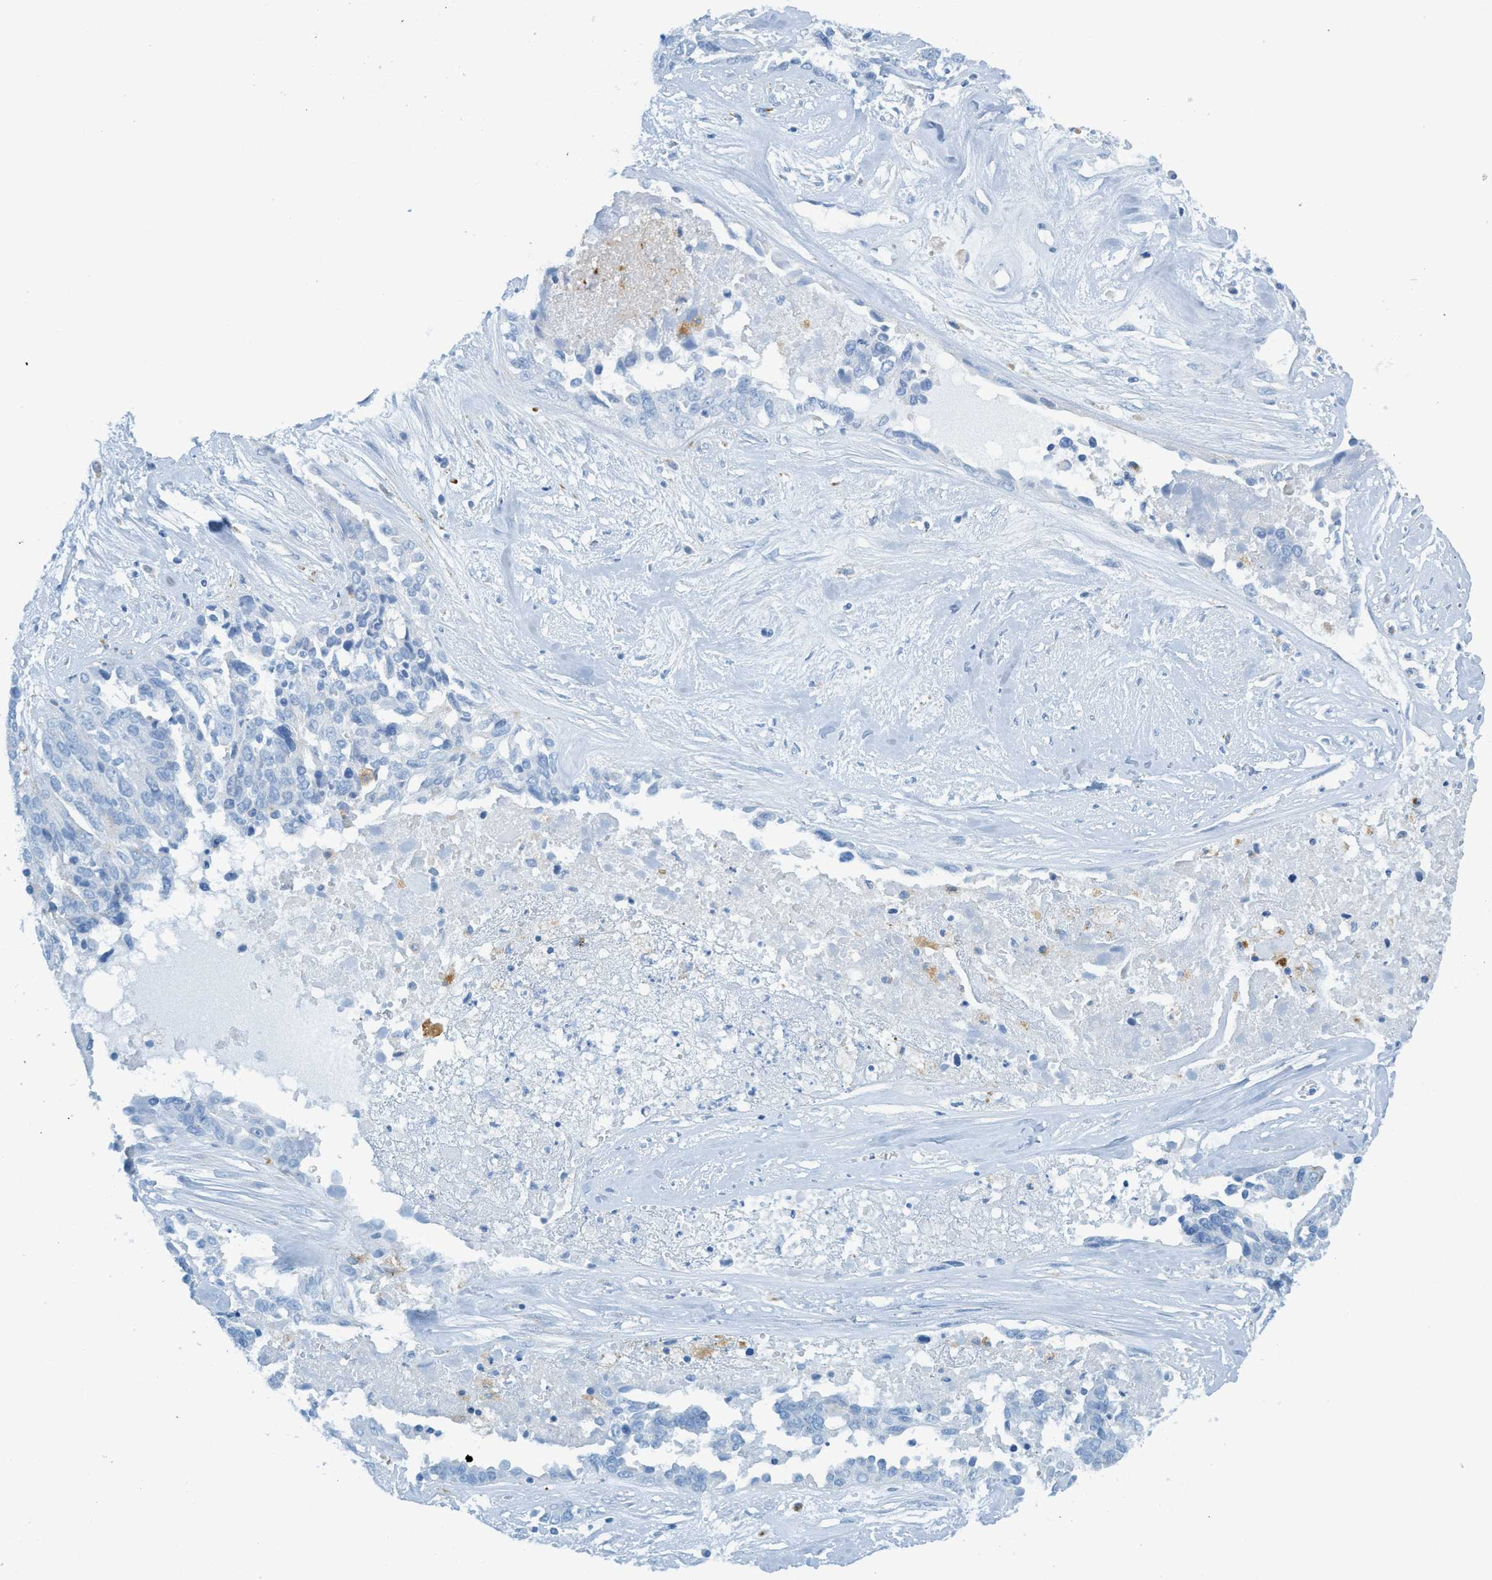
{"staining": {"intensity": "negative", "quantity": "none", "location": "none"}, "tissue": "ovarian cancer", "cell_type": "Tumor cells", "image_type": "cancer", "snomed": [{"axis": "morphology", "description": "Cystadenocarcinoma, serous, NOS"}, {"axis": "topography", "description": "Ovary"}], "caption": "The histopathology image reveals no significant positivity in tumor cells of serous cystadenocarcinoma (ovarian). (DAB (3,3'-diaminobenzidine) immunohistochemistry with hematoxylin counter stain).", "gene": "C21orf62", "patient": {"sex": "female", "age": 44}}